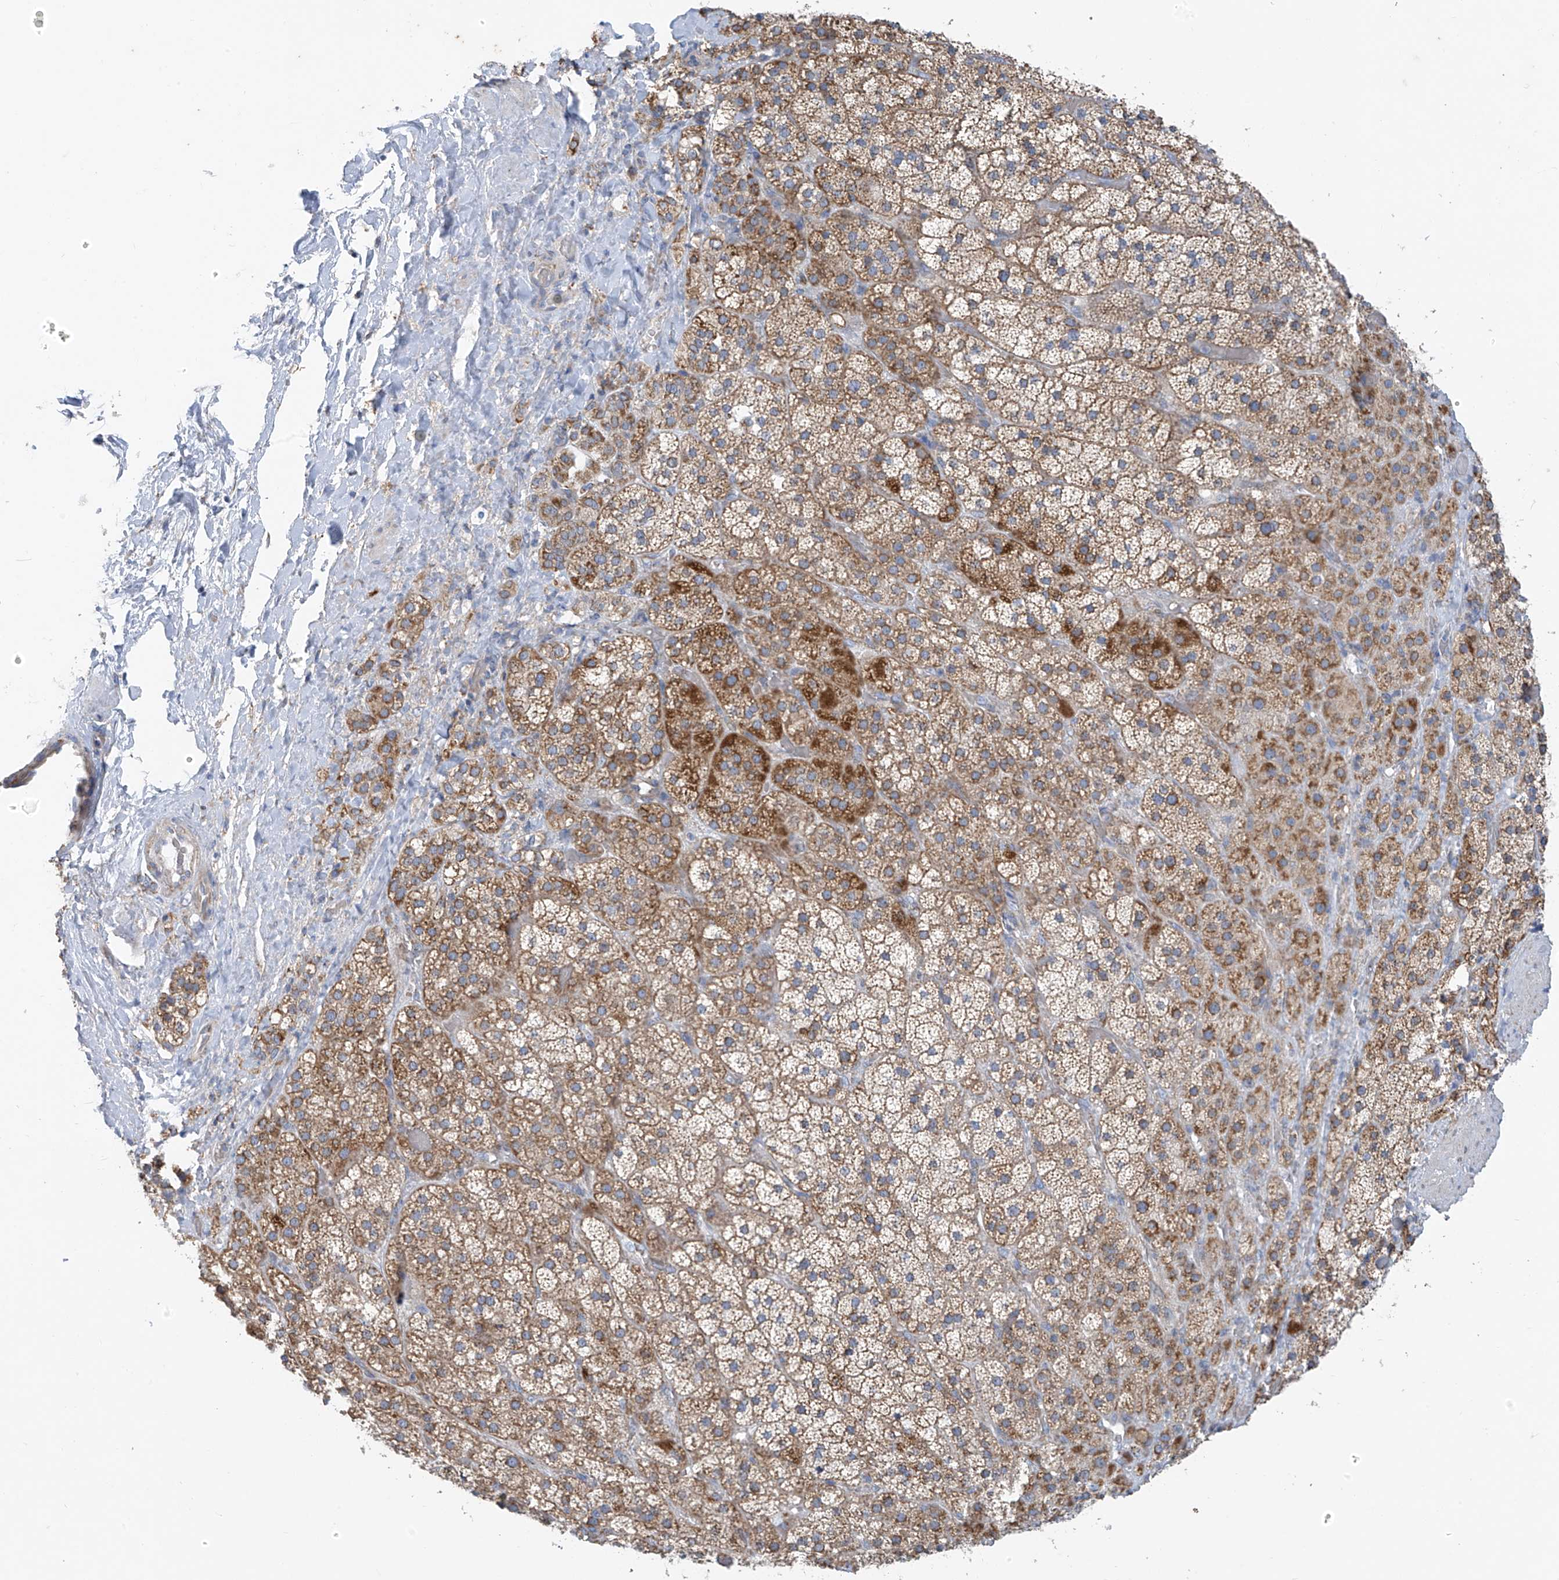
{"staining": {"intensity": "moderate", "quantity": ">75%", "location": "cytoplasmic/membranous"}, "tissue": "adrenal gland", "cell_type": "Glandular cells", "image_type": "normal", "snomed": [{"axis": "morphology", "description": "Normal tissue, NOS"}, {"axis": "topography", "description": "Adrenal gland"}], "caption": "The immunohistochemical stain shows moderate cytoplasmic/membranous expression in glandular cells of normal adrenal gland. (Stains: DAB (3,3'-diaminobenzidine) in brown, nuclei in blue, Microscopy: brightfield microscopy at high magnification).", "gene": "EOMES", "patient": {"sex": "male", "age": 57}}